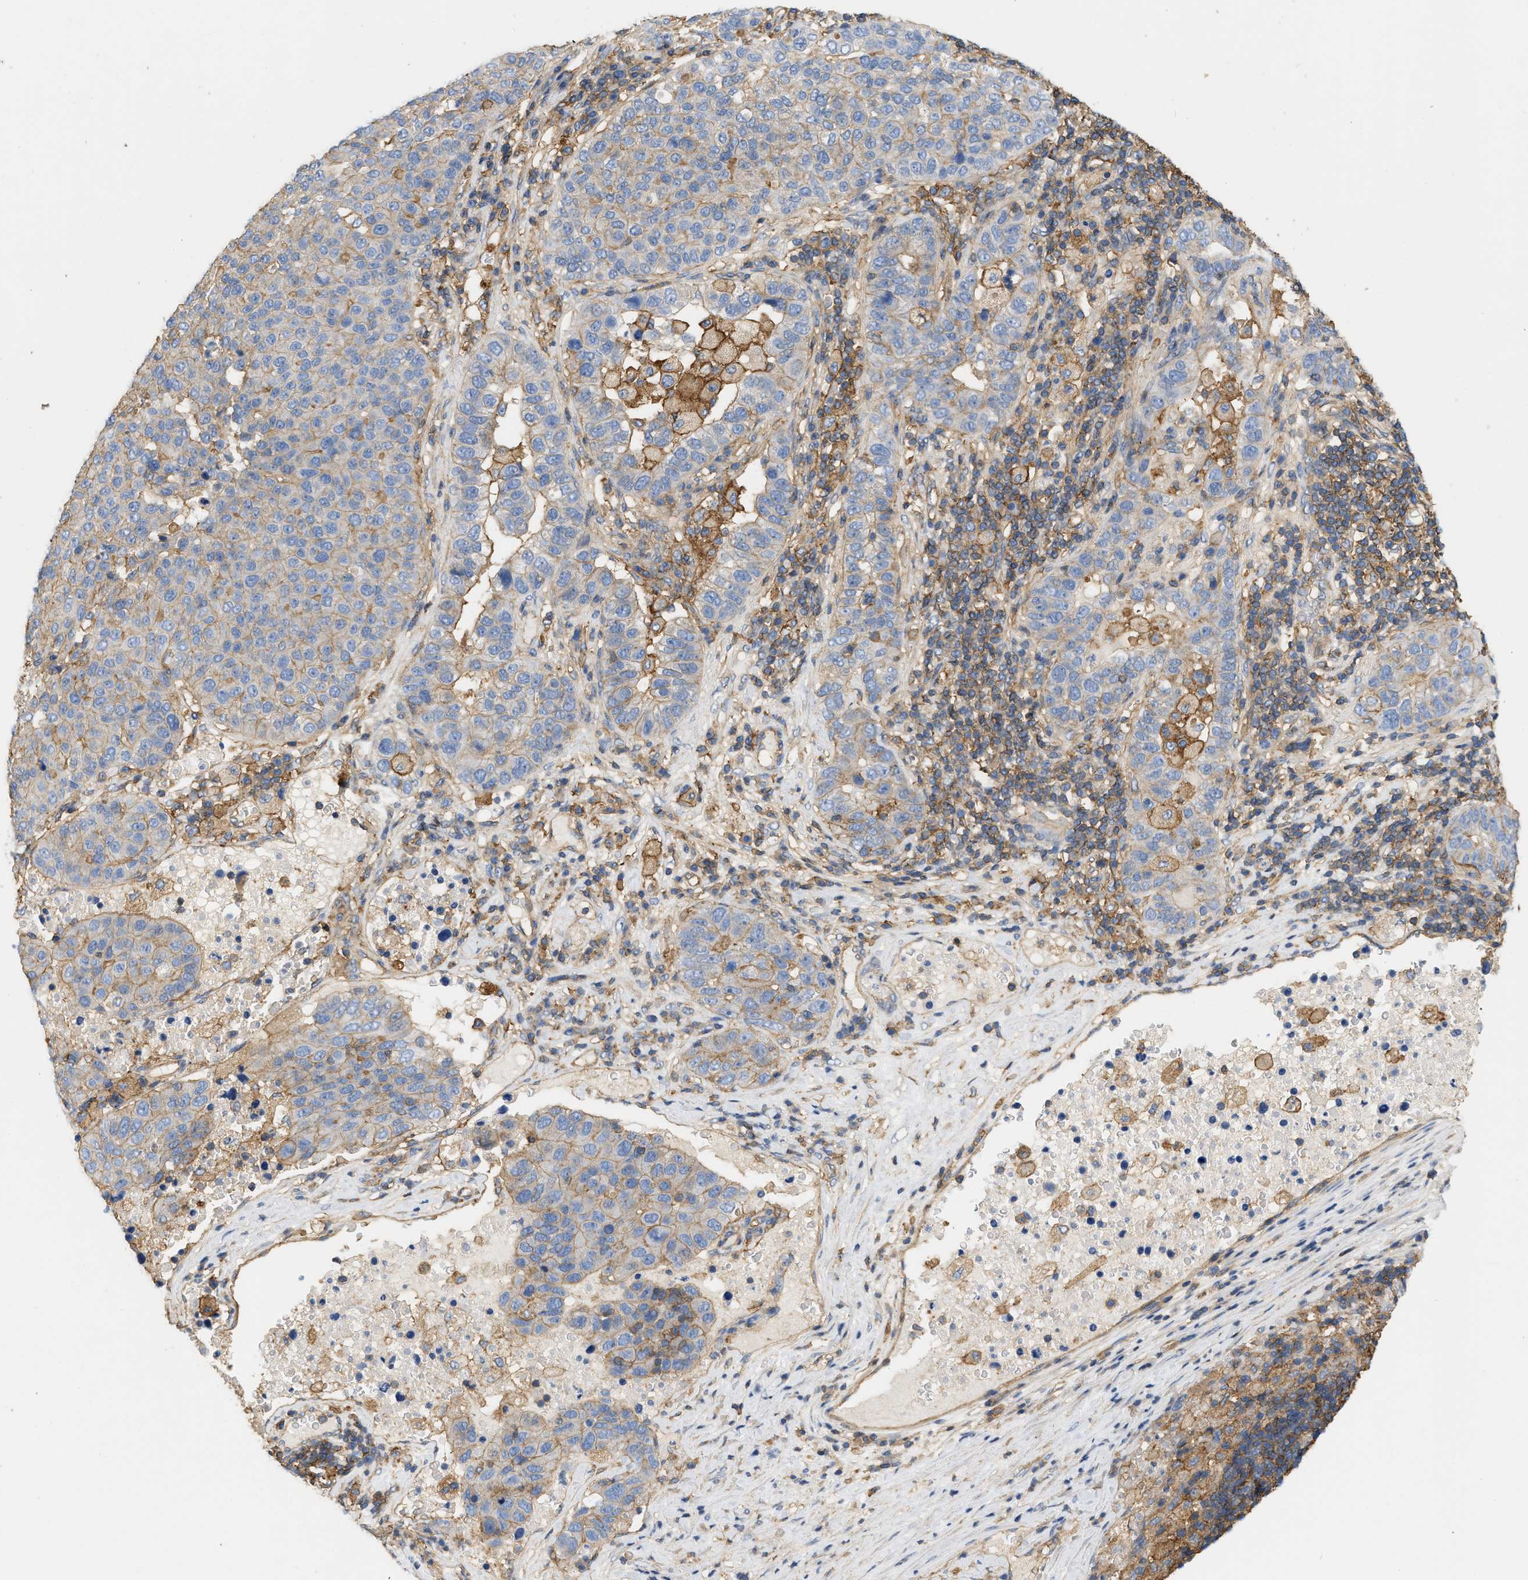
{"staining": {"intensity": "weak", "quantity": "25%-75%", "location": "cytoplasmic/membranous"}, "tissue": "pancreatic cancer", "cell_type": "Tumor cells", "image_type": "cancer", "snomed": [{"axis": "morphology", "description": "Adenocarcinoma, NOS"}, {"axis": "topography", "description": "Pancreas"}], "caption": "This is a micrograph of immunohistochemistry staining of pancreatic adenocarcinoma, which shows weak staining in the cytoplasmic/membranous of tumor cells.", "gene": "GNB4", "patient": {"sex": "female", "age": 61}}